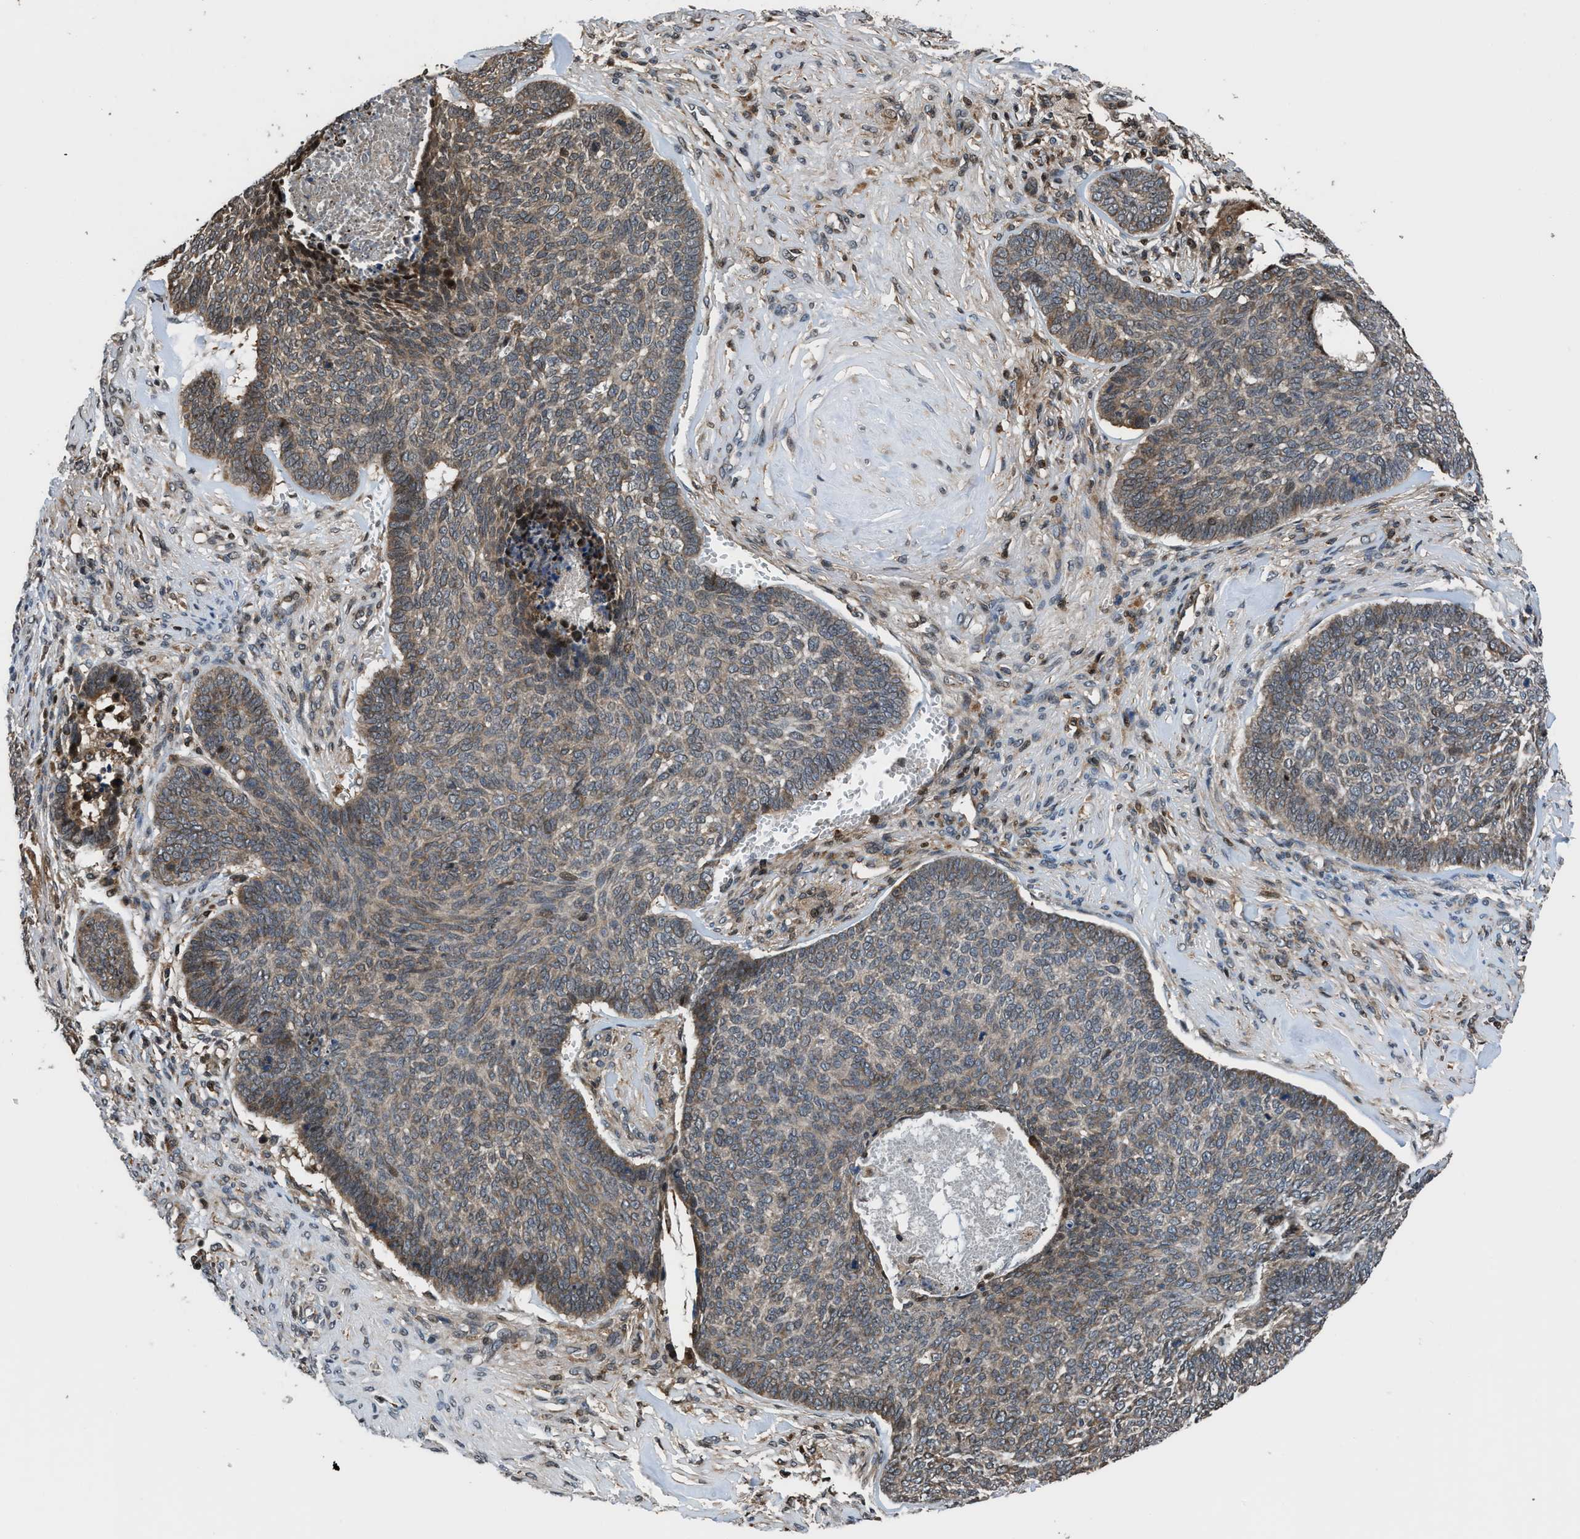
{"staining": {"intensity": "weak", "quantity": "25%-75%", "location": "cytoplasmic/membranous"}, "tissue": "skin cancer", "cell_type": "Tumor cells", "image_type": "cancer", "snomed": [{"axis": "morphology", "description": "Basal cell carcinoma"}, {"axis": "topography", "description": "Skin"}], "caption": "Skin cancer stained for a protein (brown) exhibits weak cytoplasmic/membranous positive staining in approximately 25%-75% of tumor cells.", "gene": "CTBS", "patient": {"sex": "male", "age": 84}}